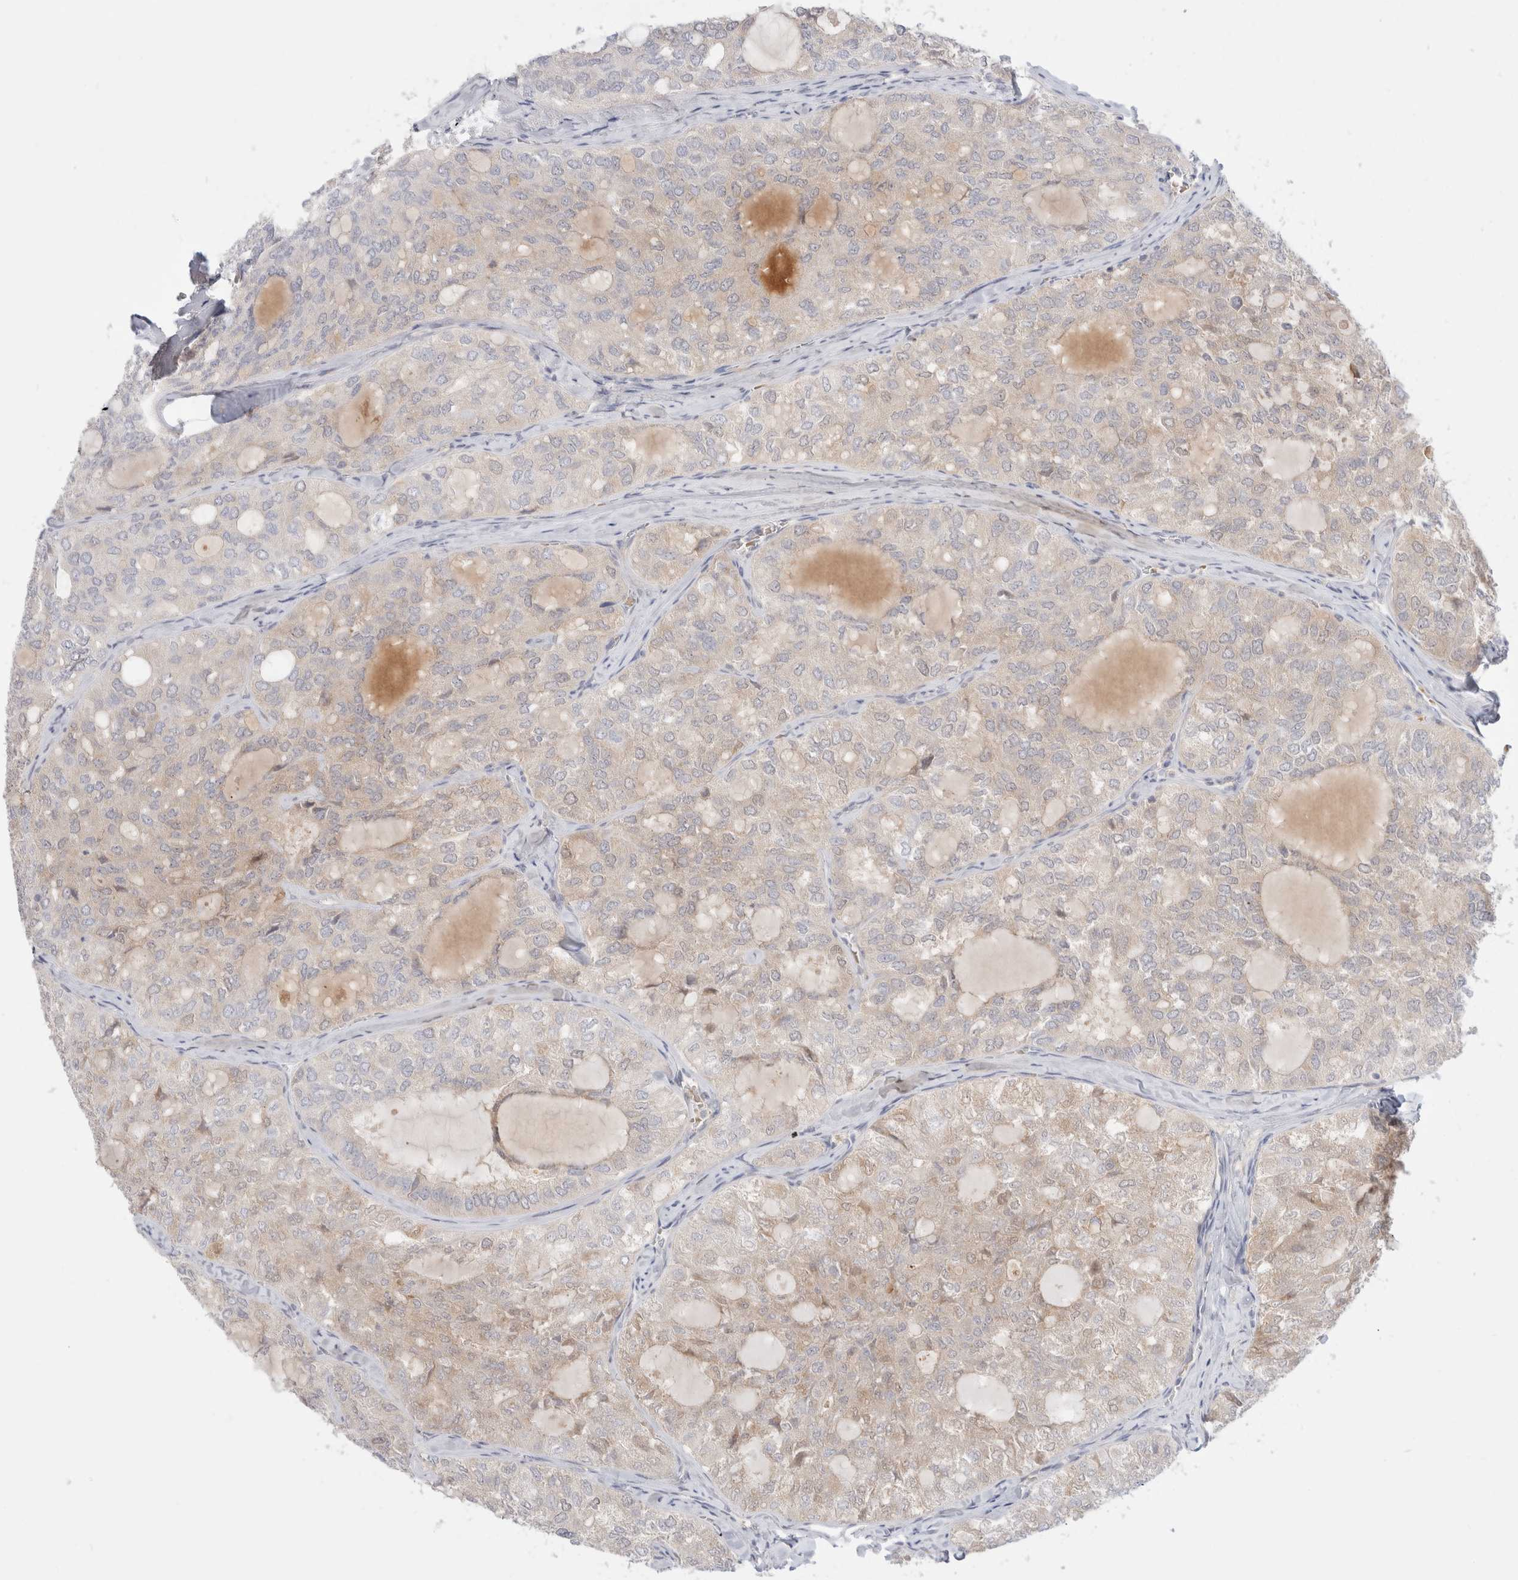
{"staining": {"intensity": "negative", "quantity": "none", "location": "none"}, "tissue": "thyroid cancer", "cell_type": "Tumor cells", "image_type": "cancer", "snomed": [{"axis": "morphology", "description": "Follicular adenoma carcinoma, NOS"}, {"axis": "topography", "description": "Thyroid gland"}], "caption": "There is no significant positivity in tumor cells of follicular adenoma carcinoma (thyroid).", "gene": "EFCAB13", "patient": {"sex": "male", "age": 75}}